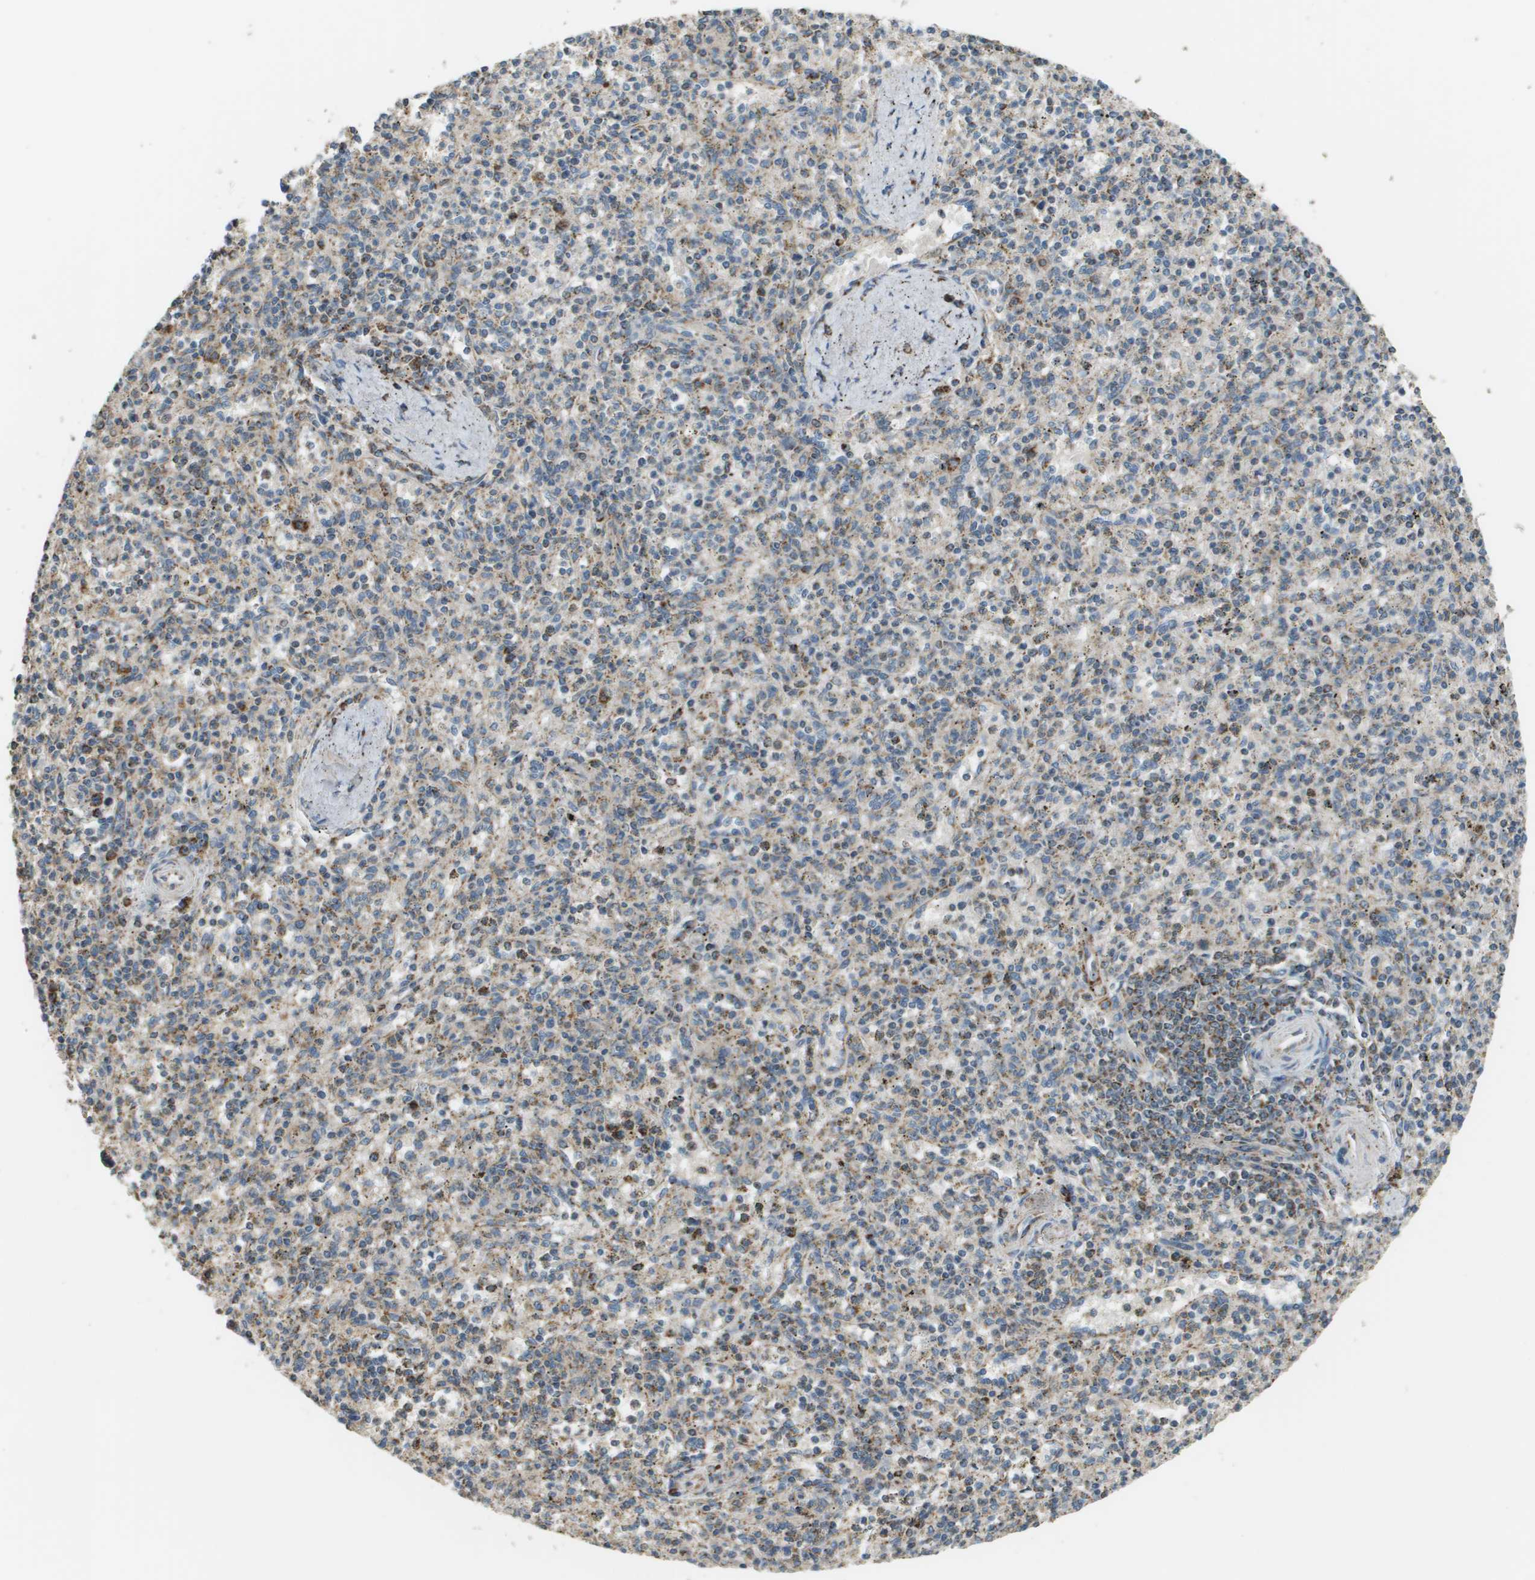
{"staining": {"intensity": "moderate", "quantity": "25%-75%", "location": "cytoplasmic/membranous"}, "tissue": "spleen", "cell_type": "Cells in red pulp", "image_type": "normal", "snomed": [{"axis": "morphology", "description": "Normal tissue, NOS"}, {"axis": "topography", "description": "Spleen"}], "caption": "A brown stain labels moderate cytoplasmic/membranous expression of a protein in cells in red pulp of benign human spleen. (Brightfield microscopy of DAB IHC at high magnification).", "gene": "FH", "patient": {"sex": "male", "age": 72}}